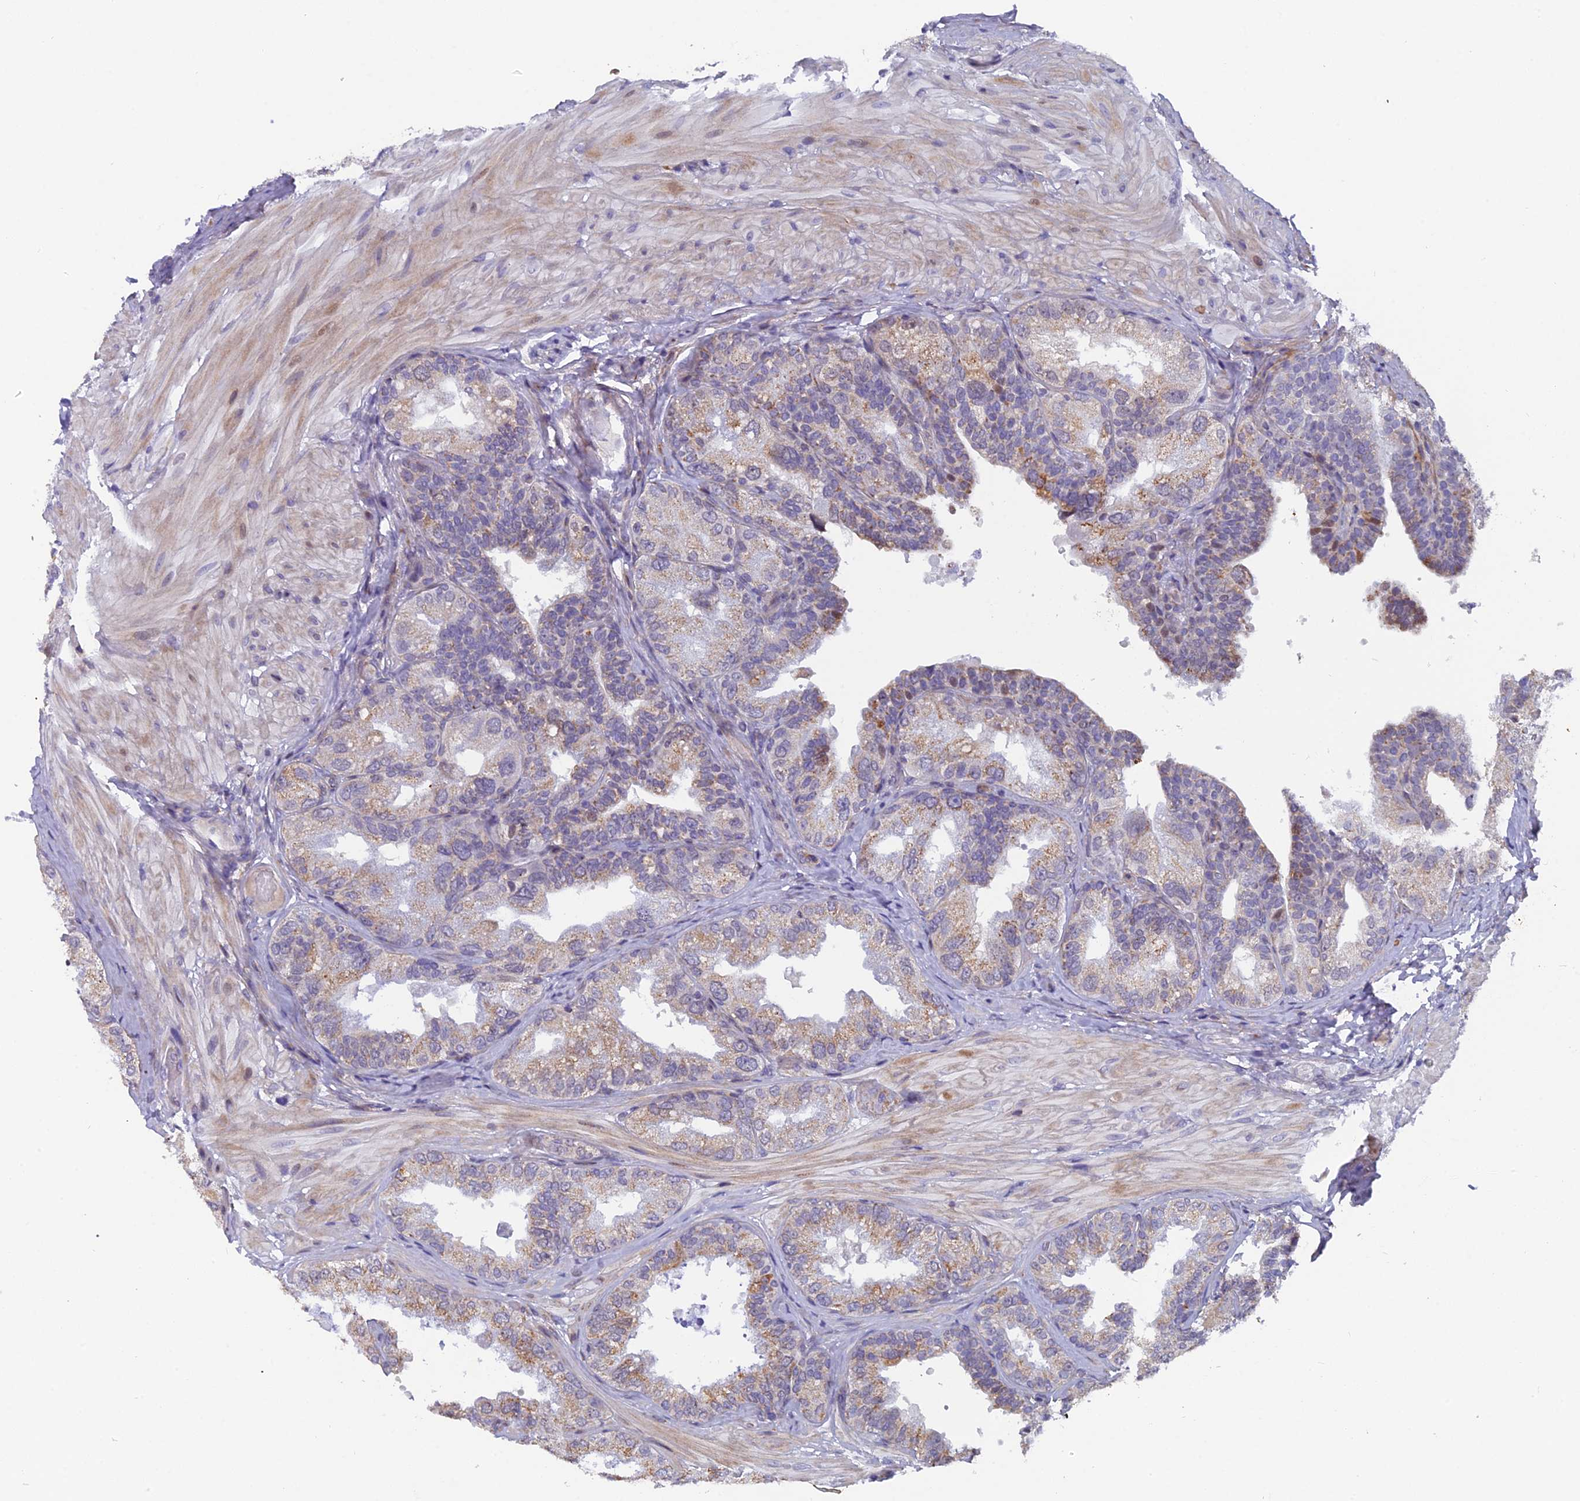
{"staining": {"intensity": "moderate", "quantity": "<25%", "location": "cytoplasmic/membranous,nuclear"}, "tissue": "seminal vesicle", "cell_type": "Glandular cells", "image_type": "normal", "snomed": [{"axis": "morphology", "description": "Normal tissue, NOS"}, {"axis": "topography", "description": "Seminal veicle"}, {"axis": "topography", "description": "Peripheral nerve tissue"}], "caption": "IHC of unremarkable seminal vesicle shows low levels of moderate cytoplasmic/membranous,nuclear staining in about <25% of glandular cells.", "gene": "XKR9", "patient": {"sex": "male", "age": 63}}